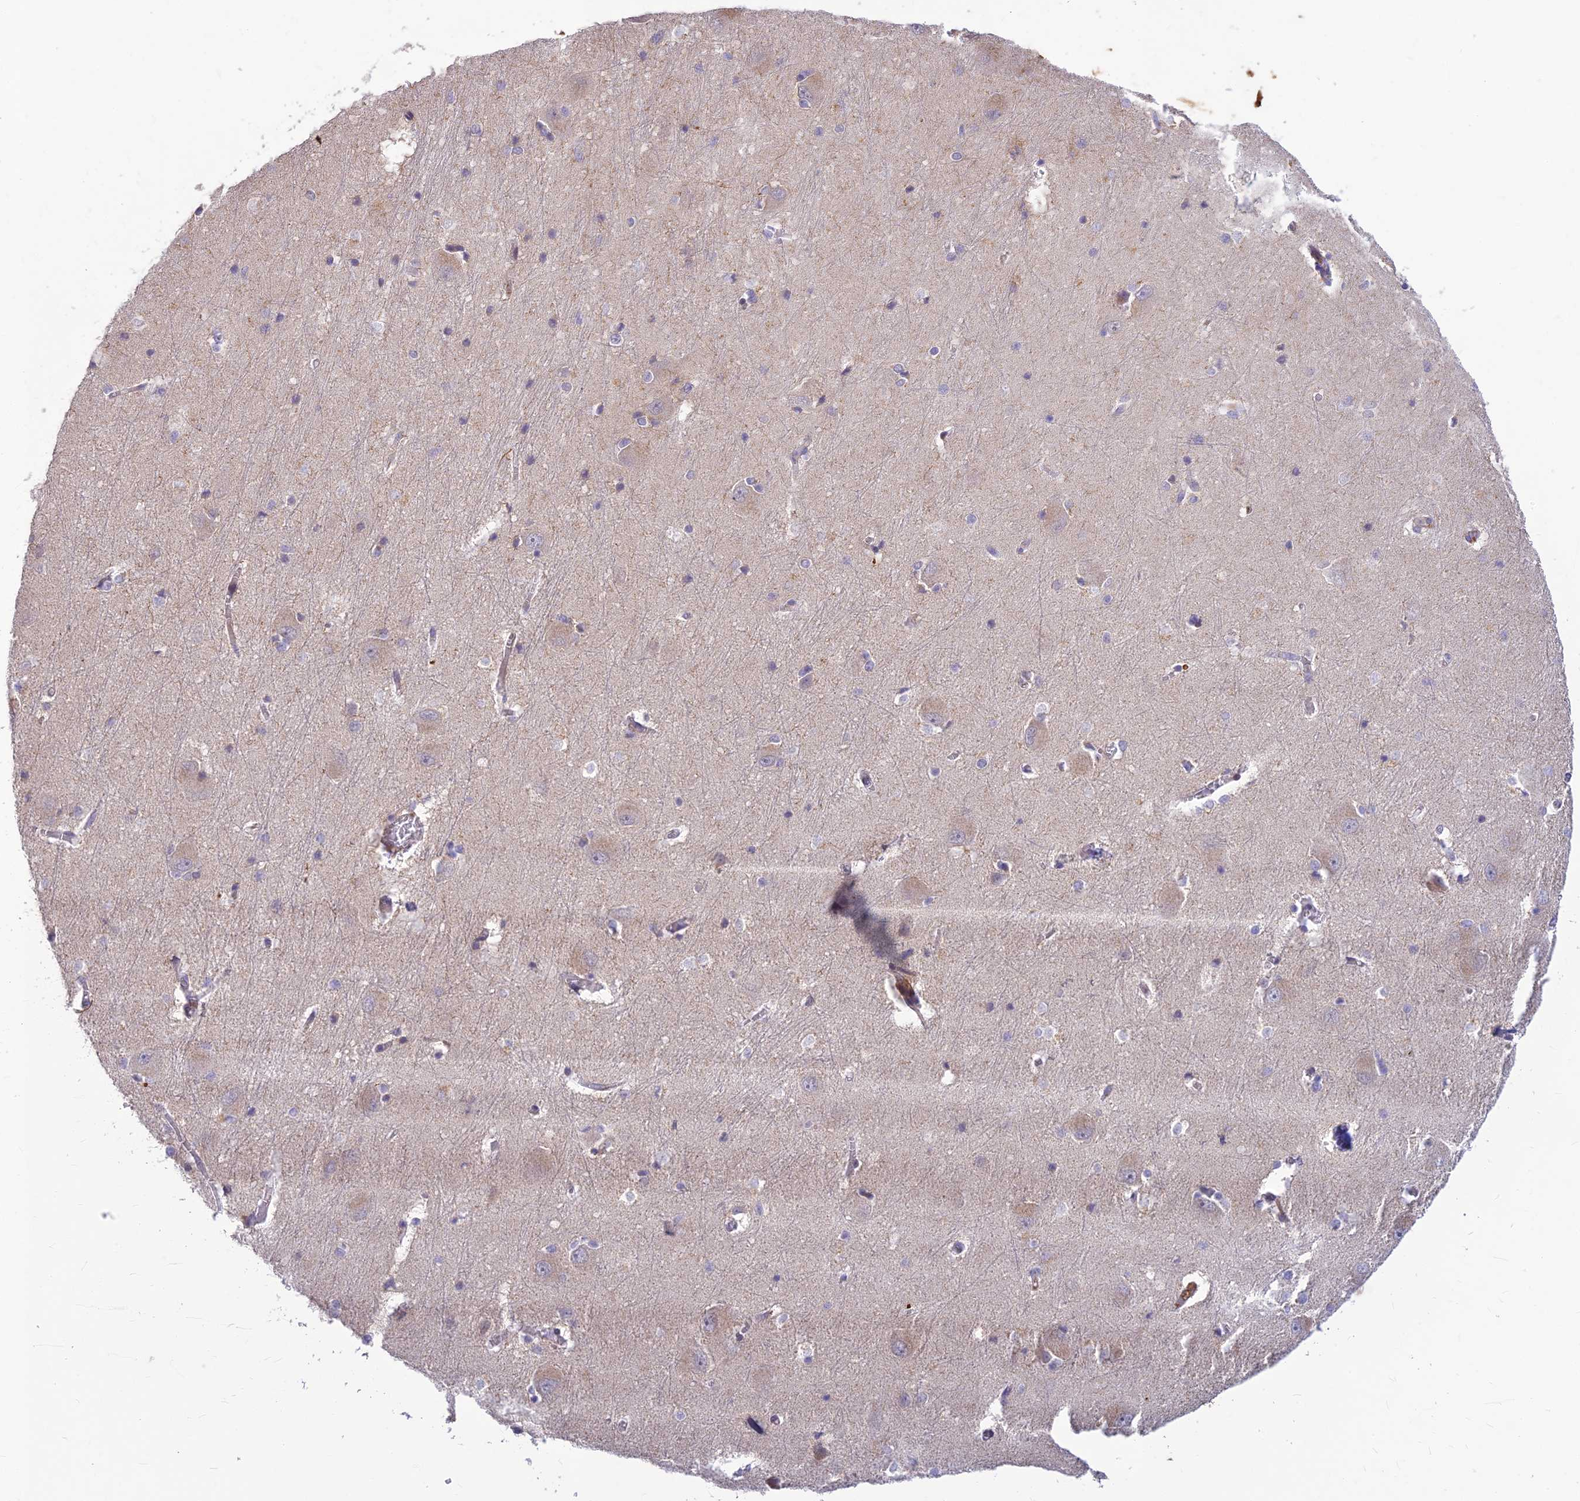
{"staining": {"intensity": "negative", "quantity": "none", "location": "none"}, "tissue": "caudate", "cell_type": "Glial cells", "image_type": "normal", "snomed": [{"axis": "morphology", "description": "Normal tissue, NOS"}, {"axis": "topography", "description": "Lateral ventricle wall"}], "caption": "Immunohistochemistry (IHC) histopathology image of benign caudate: human caudate stained with DAB (3,3'-diaminobenzidine) demonstrates no significant protein expression in glial cells. The staining is performed using DAB brown chromogen with nuclei counter-stained in using hematoxylin.", "gene": "ASPDH", "patient": {"sex": "male", "age": 37}}